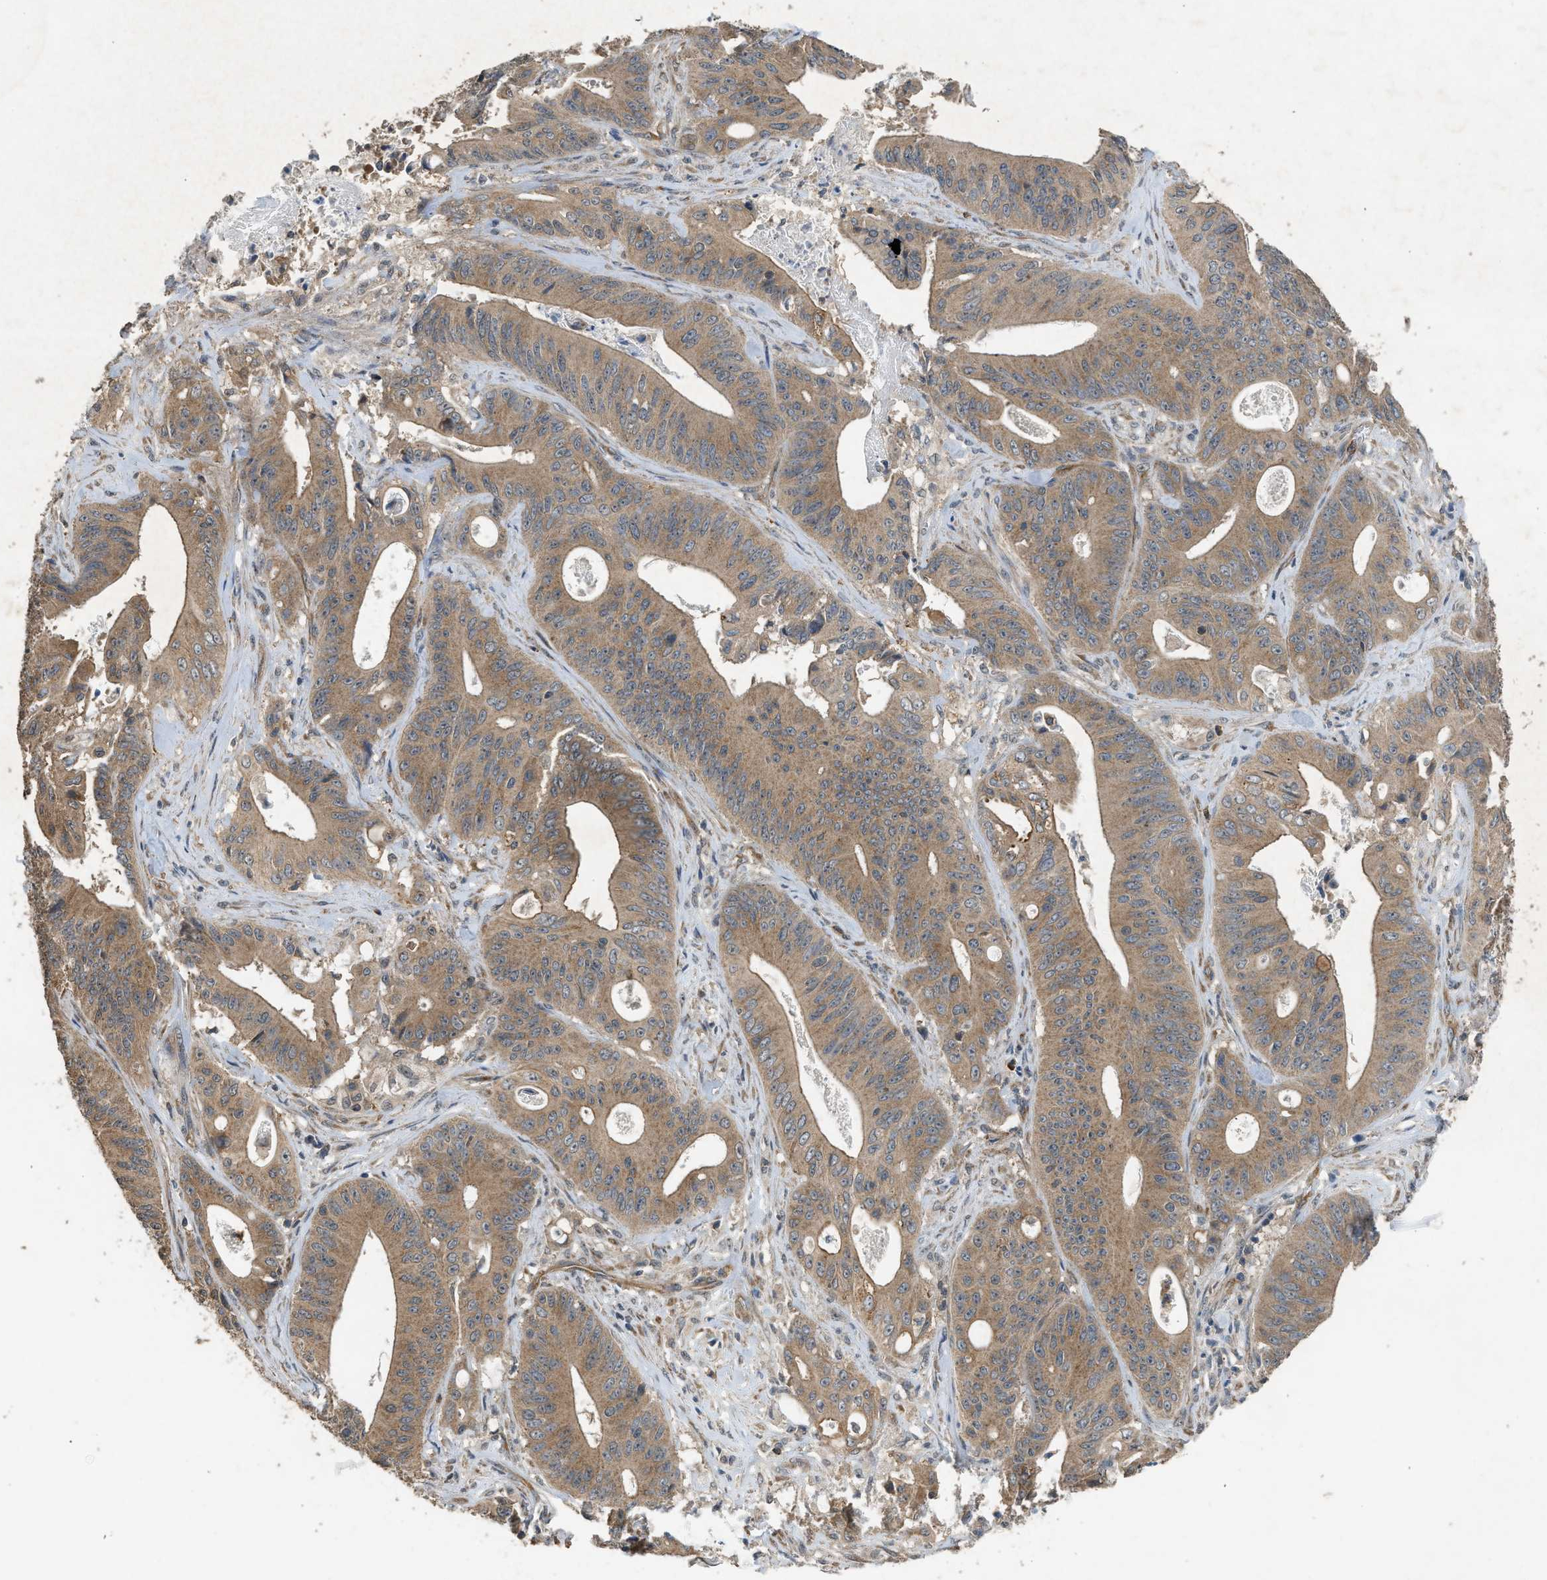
{"staining": {"intensity": "moderate", "quantity": ">75%", "location": "cytoplasmic/membranous"}, "tissue": "pancreatic cancer", "cell_type": "Tumor cells", "image_type": "cancer", "snomed": [{"axis": "morphology", "description": "Normal tissue, NOS"}, {"axis": "topography", "description": "Lymph node"}], "caption": "This is an image of immunohistochemistry (IHC) staining of pancreatic cancer, which shows moderate positivity in the cytoplasmic/membranous of tumor cells.", "gene": "HIP1R", "patient": {"sex": "male", "age": 62}}